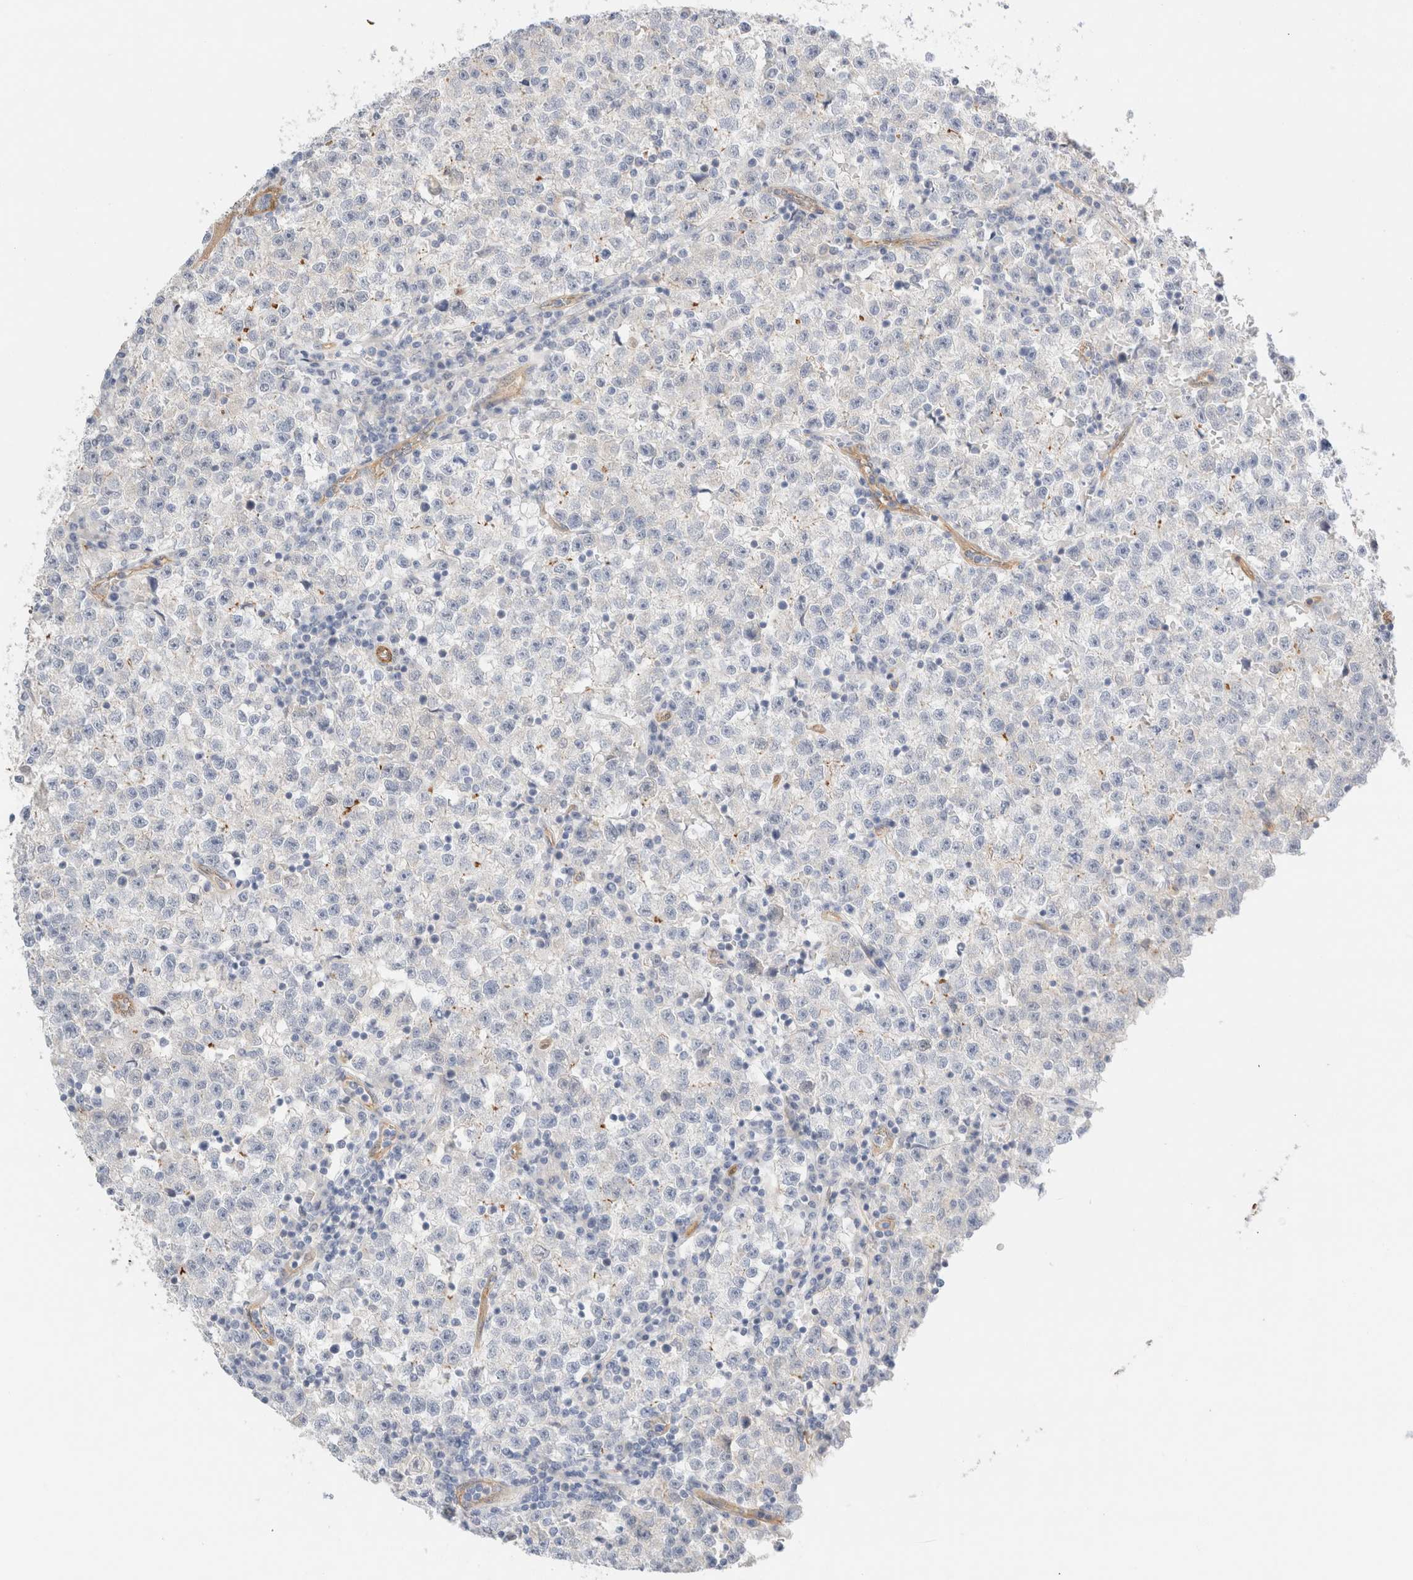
{"staining": {"intensity": "negative", "quantity": "none", "location": "none"}, "tissue": "testis cancer", "cell_type": "Tumor cells", "image_type": "cancer", "snomed": [{"axis": "morphology", "description": "Seminoma, NOS"}, {"axis": "topography", "description": "Testis"}], "caption": "Immunohistochemistry (IHC) micrograph of neoplastic tissue: human seminoma (testis) stained with DAB exhibits no significant protein positivity in tumor cells.", "gene": "LMCD1", "patient": {"sex": "male", "age": 22}}